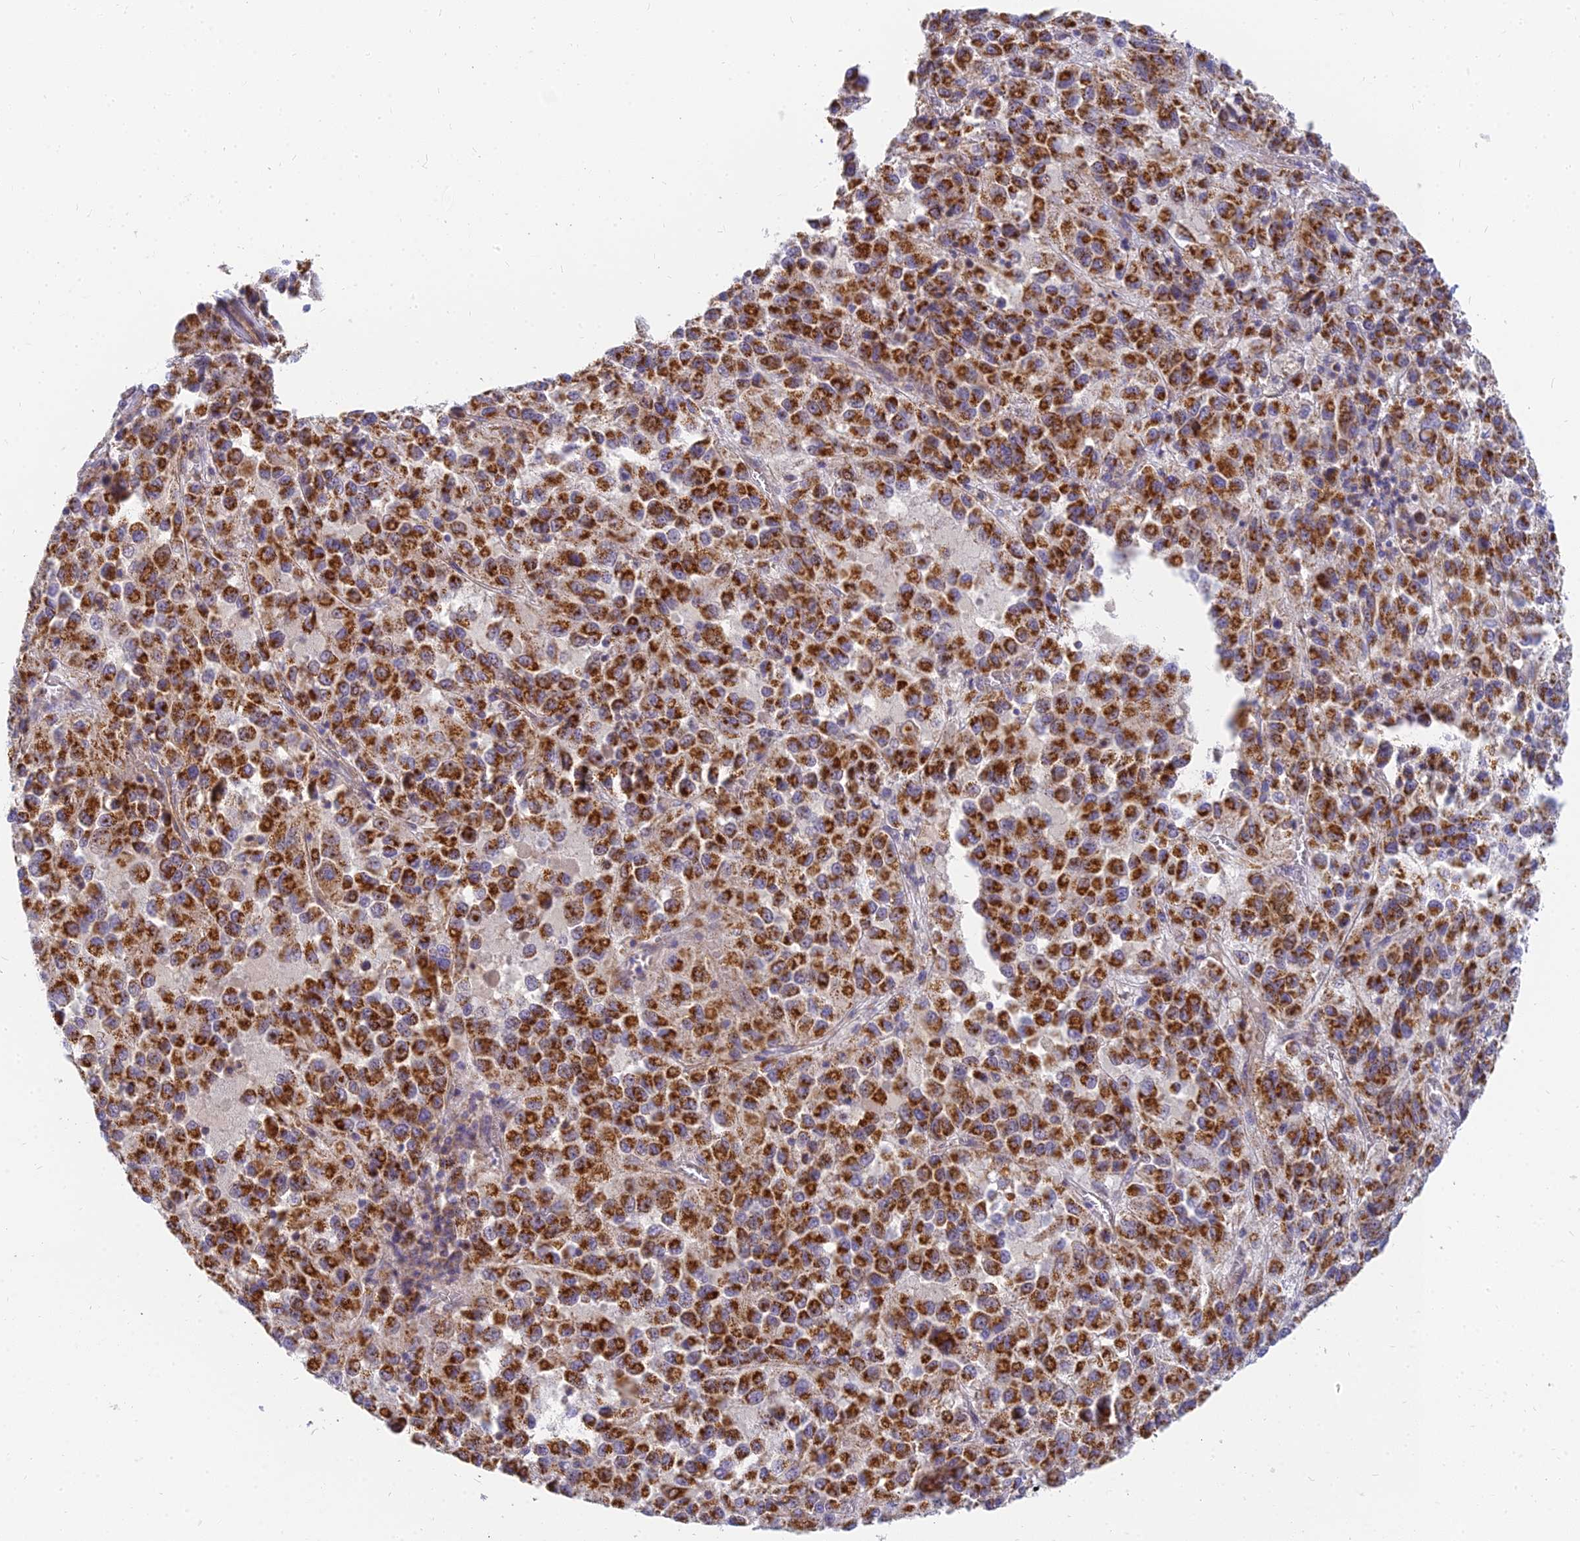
{"staining": {"intensity": "strong", "quantity": ">75%", "location": "cytoplasmic/membranous"}, "tissue": "melanoma", "cell_type": "Tumor cells", "image_type": "cancer", "snomed": [{"axis": "morphology", "description": "Malignant melanoma, Metastatic site"}, {"axis": "topography", "description": "Lung"}], "caption": "There is high levels of strong cytoplasmic/membranous positivity in tumor cells of melanoma, as demonstrated by immunohistochemical staining (brown color).", "gene": "MRPL15", "patient": {"sex": "male", "age": 64}}